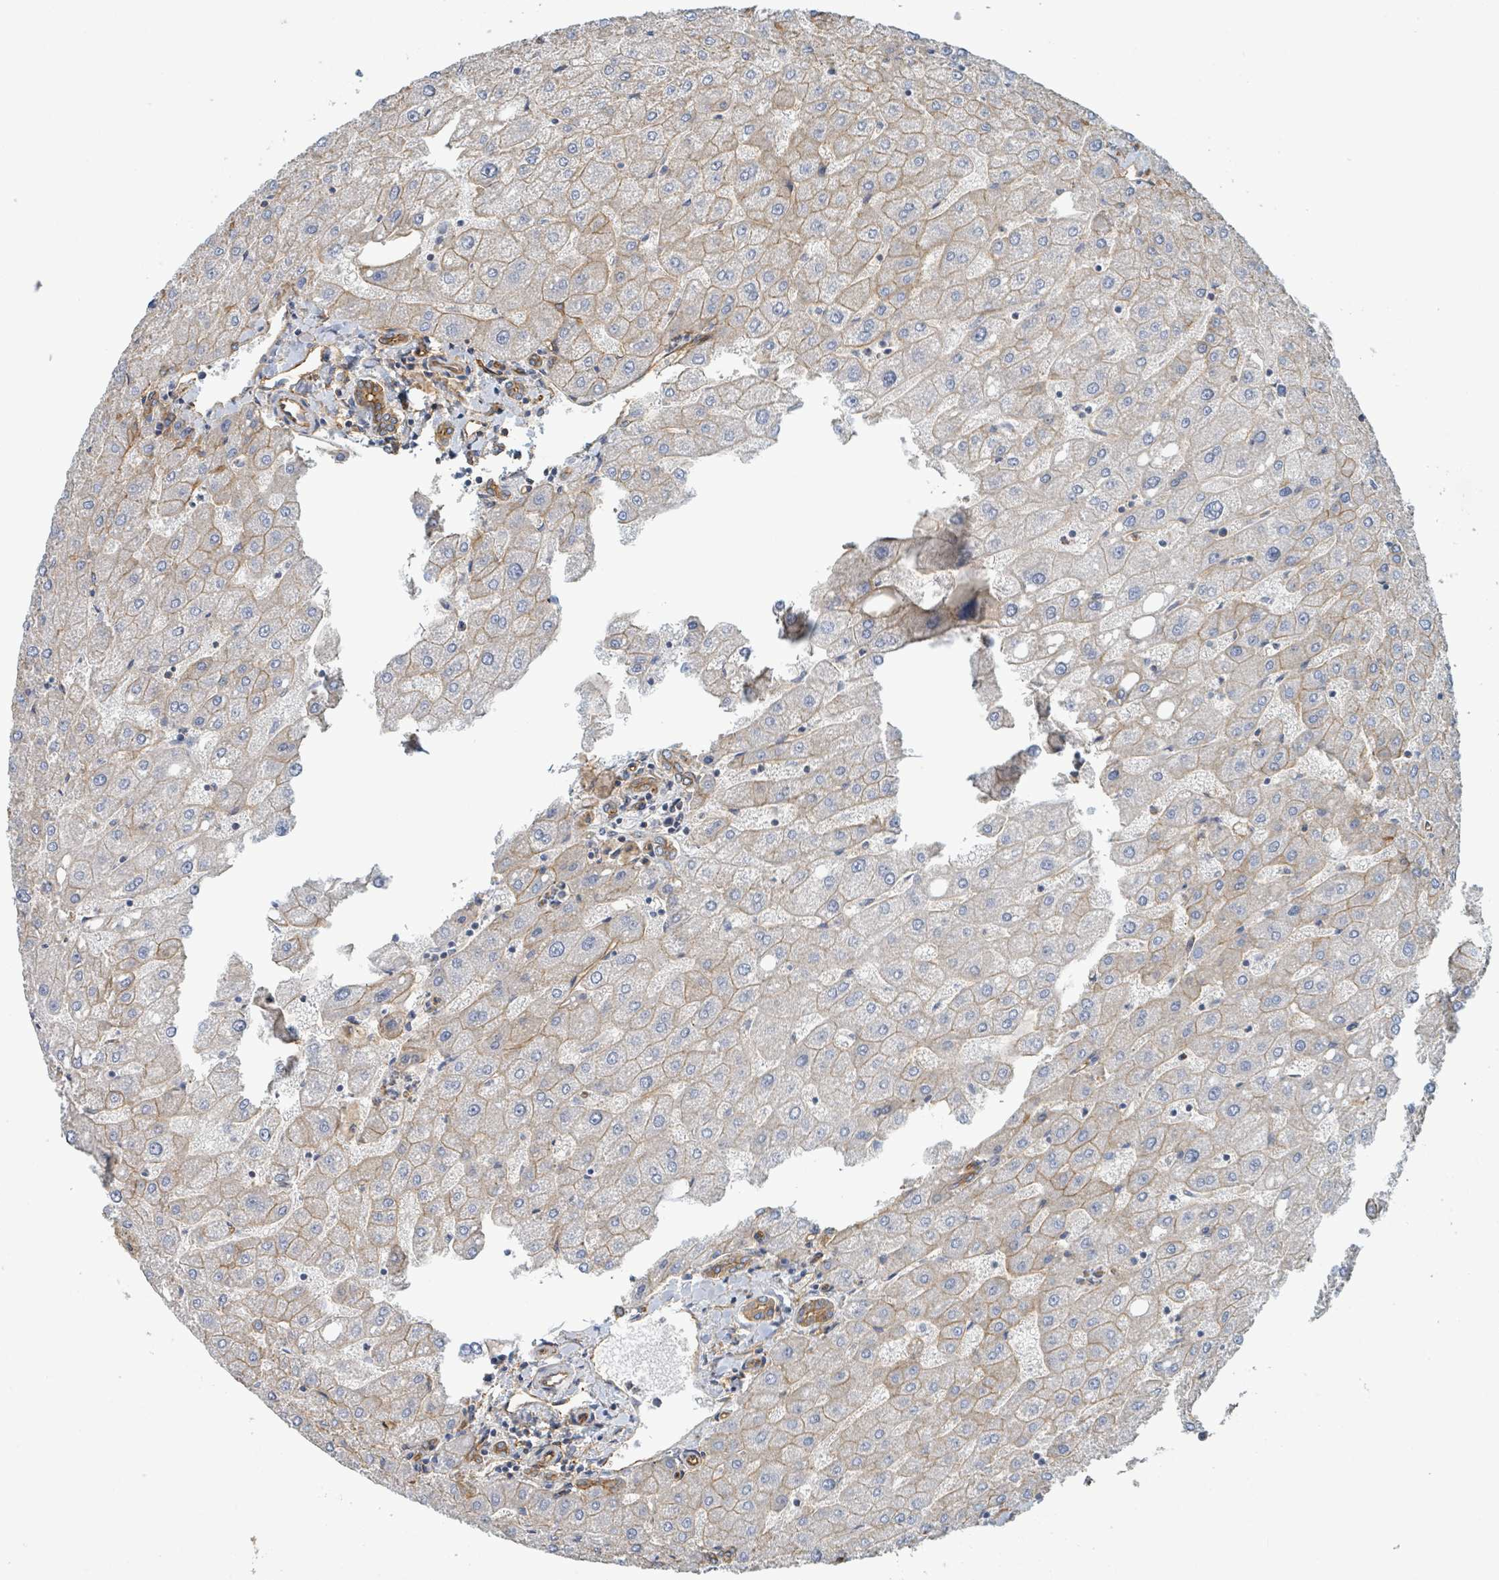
{"staining": {"intensity": "moderate", "quantity": ">75%", "location": "cytoplasmic/membranous"}, "tissue": "liver", "cell_type": "Cholangiocytes", "image_type": "normal", "snomed": [{"axis": "morphology", "description": "Normal tissue, NOS"}, {"axis": "topography", "description": "Liver"}], "caption": "Moderate cytoplasmic/membranous protein expression is seen in about >75% of cholangiocytes in liver. (DAB (3,3'-diaminobenzidine) IHC with brightfield microscopy, high magnification).", "gene": "LDOC1", "patient": {"sex": "male", "age": 67}}